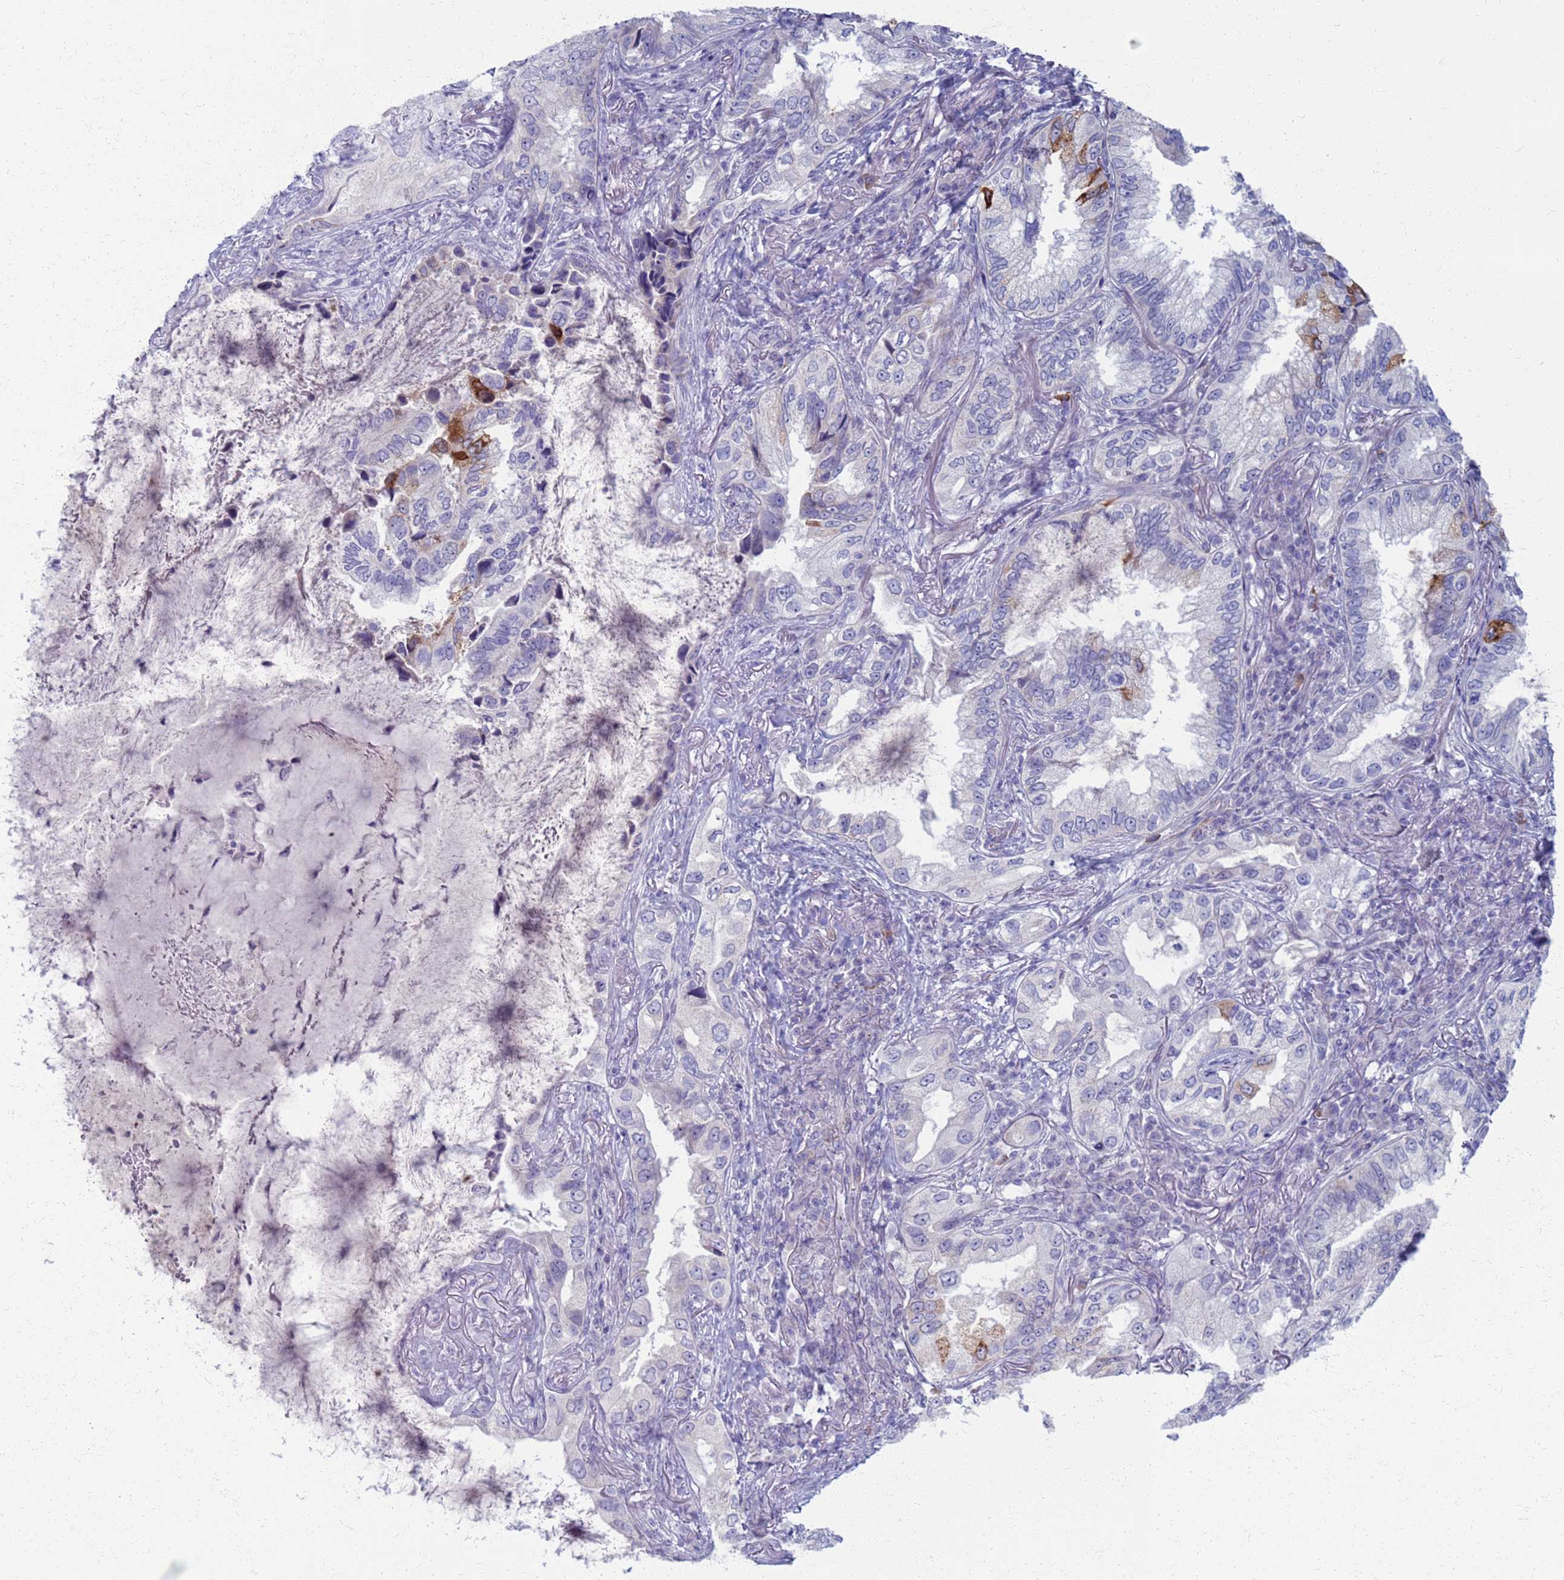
{"staining": {"intensity": "negative", "quantity": "none", "location": "none"}, "tissue": "lung cancer", "cell_type": "Tumor cells", "image_type": "cancer", "snomed": [{"axis": "morphology", "description": "Adenocarcinoma, NOS"}, {"axis": "topography", "description": "Lung"}], "caption": "Lung cancer was stained to show a protein in brown. There is no significant expression in tumor cells. (DAB (3,3'-diaminobenzidine) immunohistochemistry (IHC) visualized using brightfield microscopy, high magnification).", "gene": "CLCA2", "patient": {"sex": "female", "age": 69}}